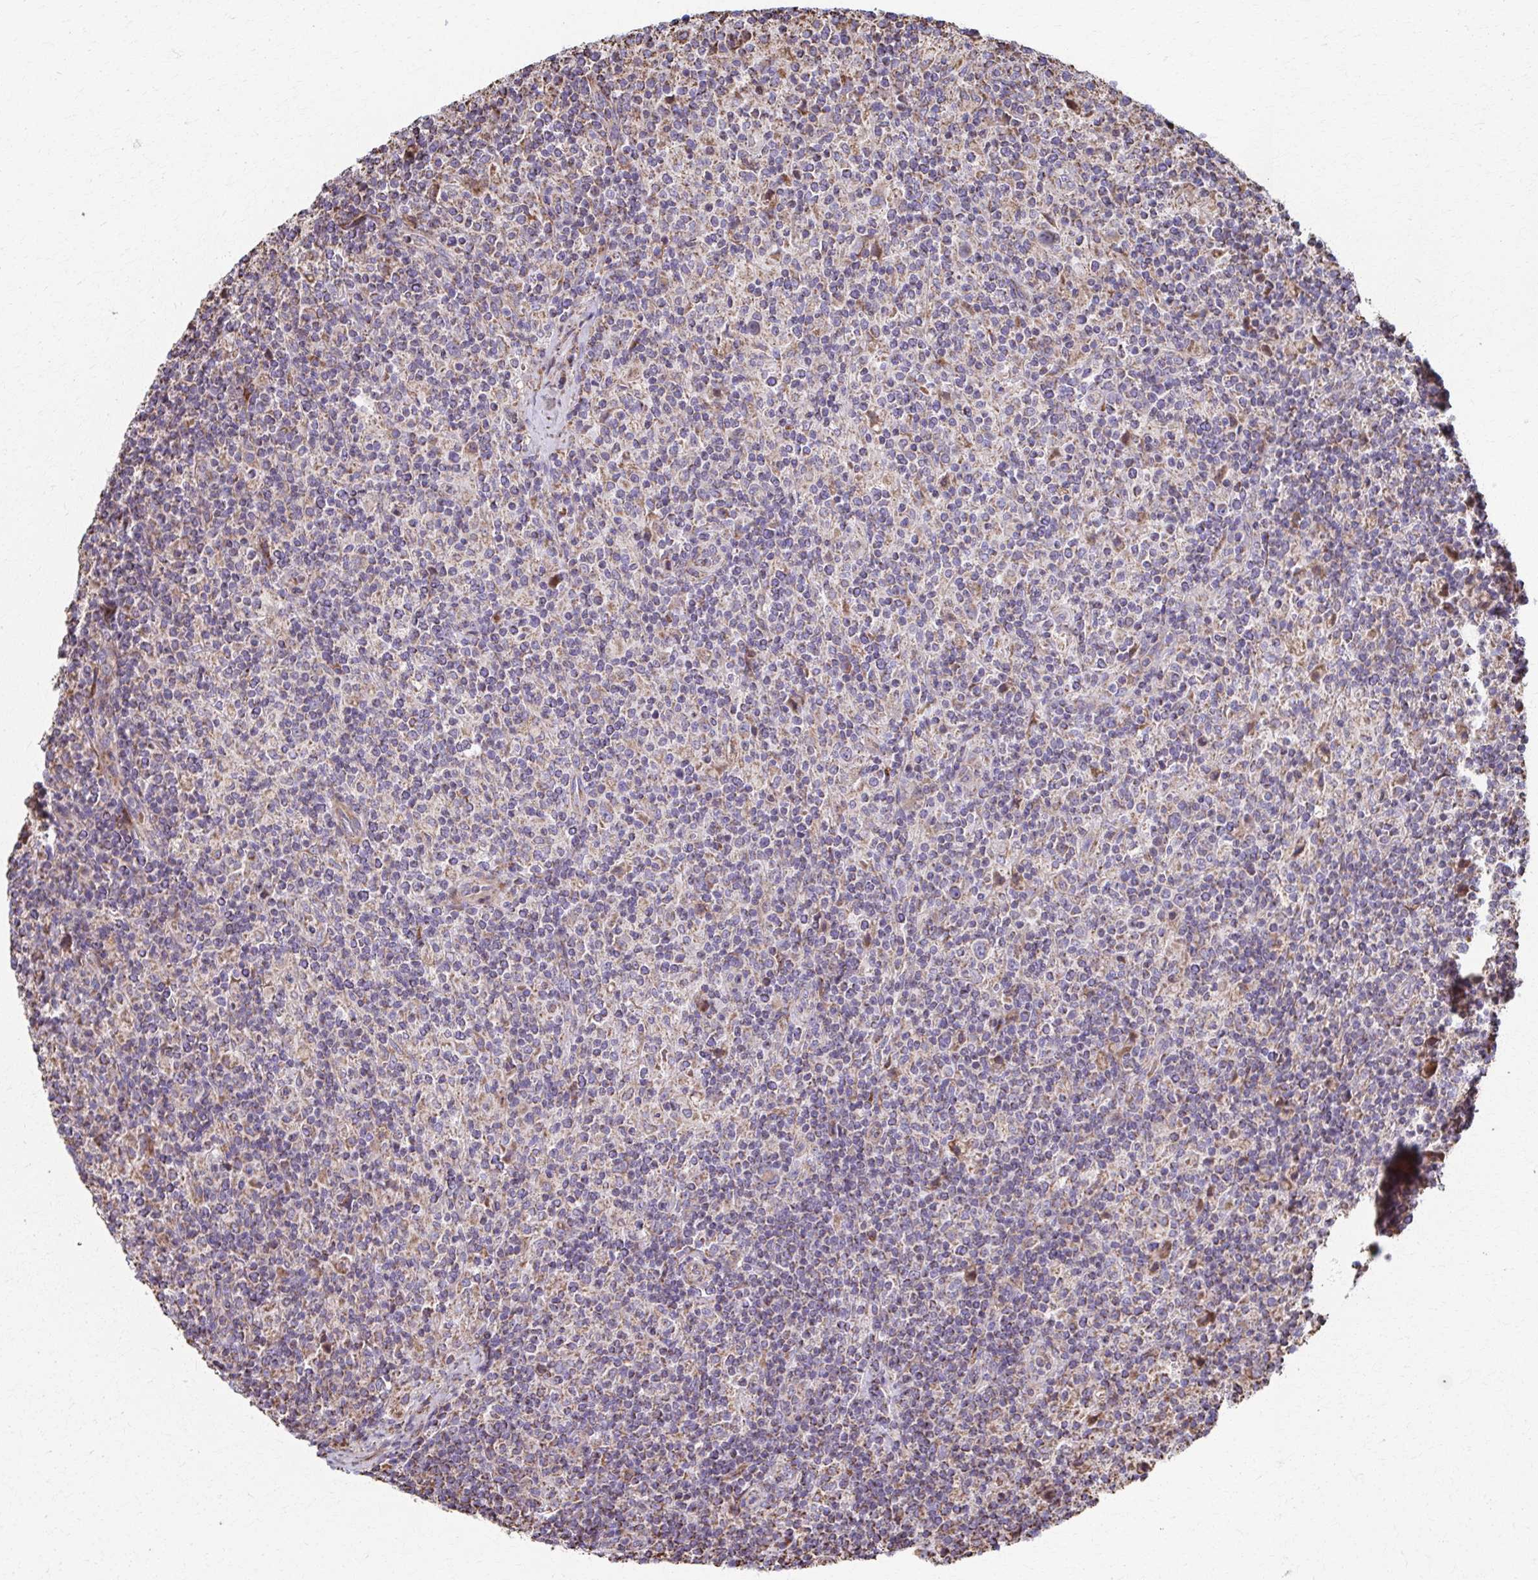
{"staining": {"intensity": "weak", "quantity": "<25%", "location": "cytoplasmic/membranous"}, "tissue": "lymphoma", "cell_type": "Tumor cells", "image_type": "cancer", "snomed": [{"axis": "morphology", "description": "Hodgkin's disease, NOS"}, {"axis": "topography", "description": "Lymph node"}], "caption": "Immunohistochemistry image of neoplastic tissue: human lymphoma stained with DAB (3,3'-diaminobenzidine) reveals no significant protein positivity in tumor cells.", "gene": "SAT1", "patient": {"sex": "male", "age": 70}}